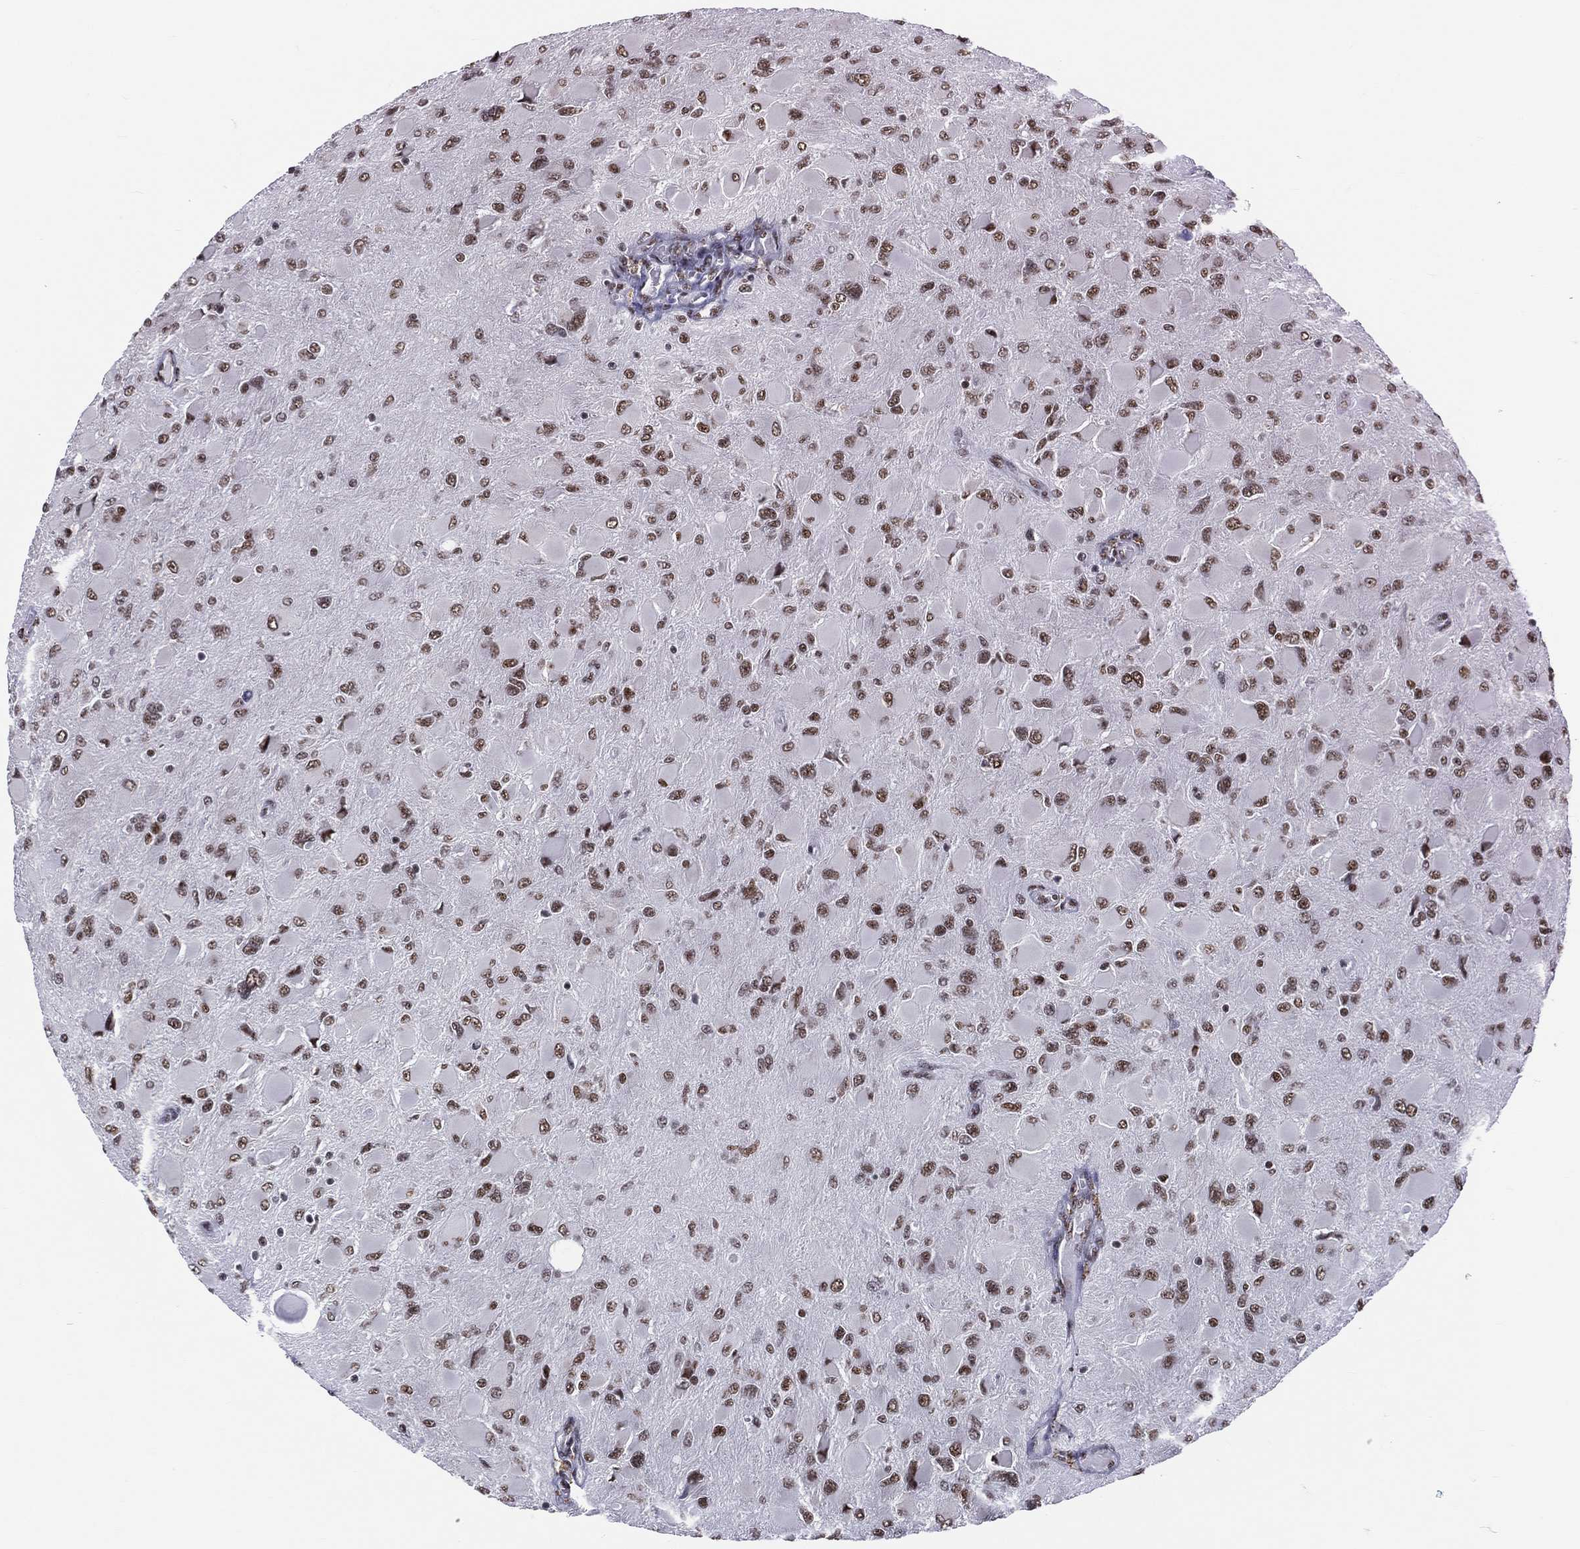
{"staining": {"intensity": "strong", "quantity": ">75%", "location": "nuclear"}, "tissue": "glioma", "cell_type": "Tumor cells", "image_type": "cancer", "snomed": [{"axis": "morphology", "description": "Glioma, malignant, High grade"}, {"axis": "topography", "description": "Cerebral cortex"}], "caption": "An immunohistochemistry micrograph of tumor tissue is shown. Protein staining in brown labels strong nuclear positivity in glioma within tumor cells.", "gene": "ZNF7", "patient": {"sex": "female", "age": 36}}